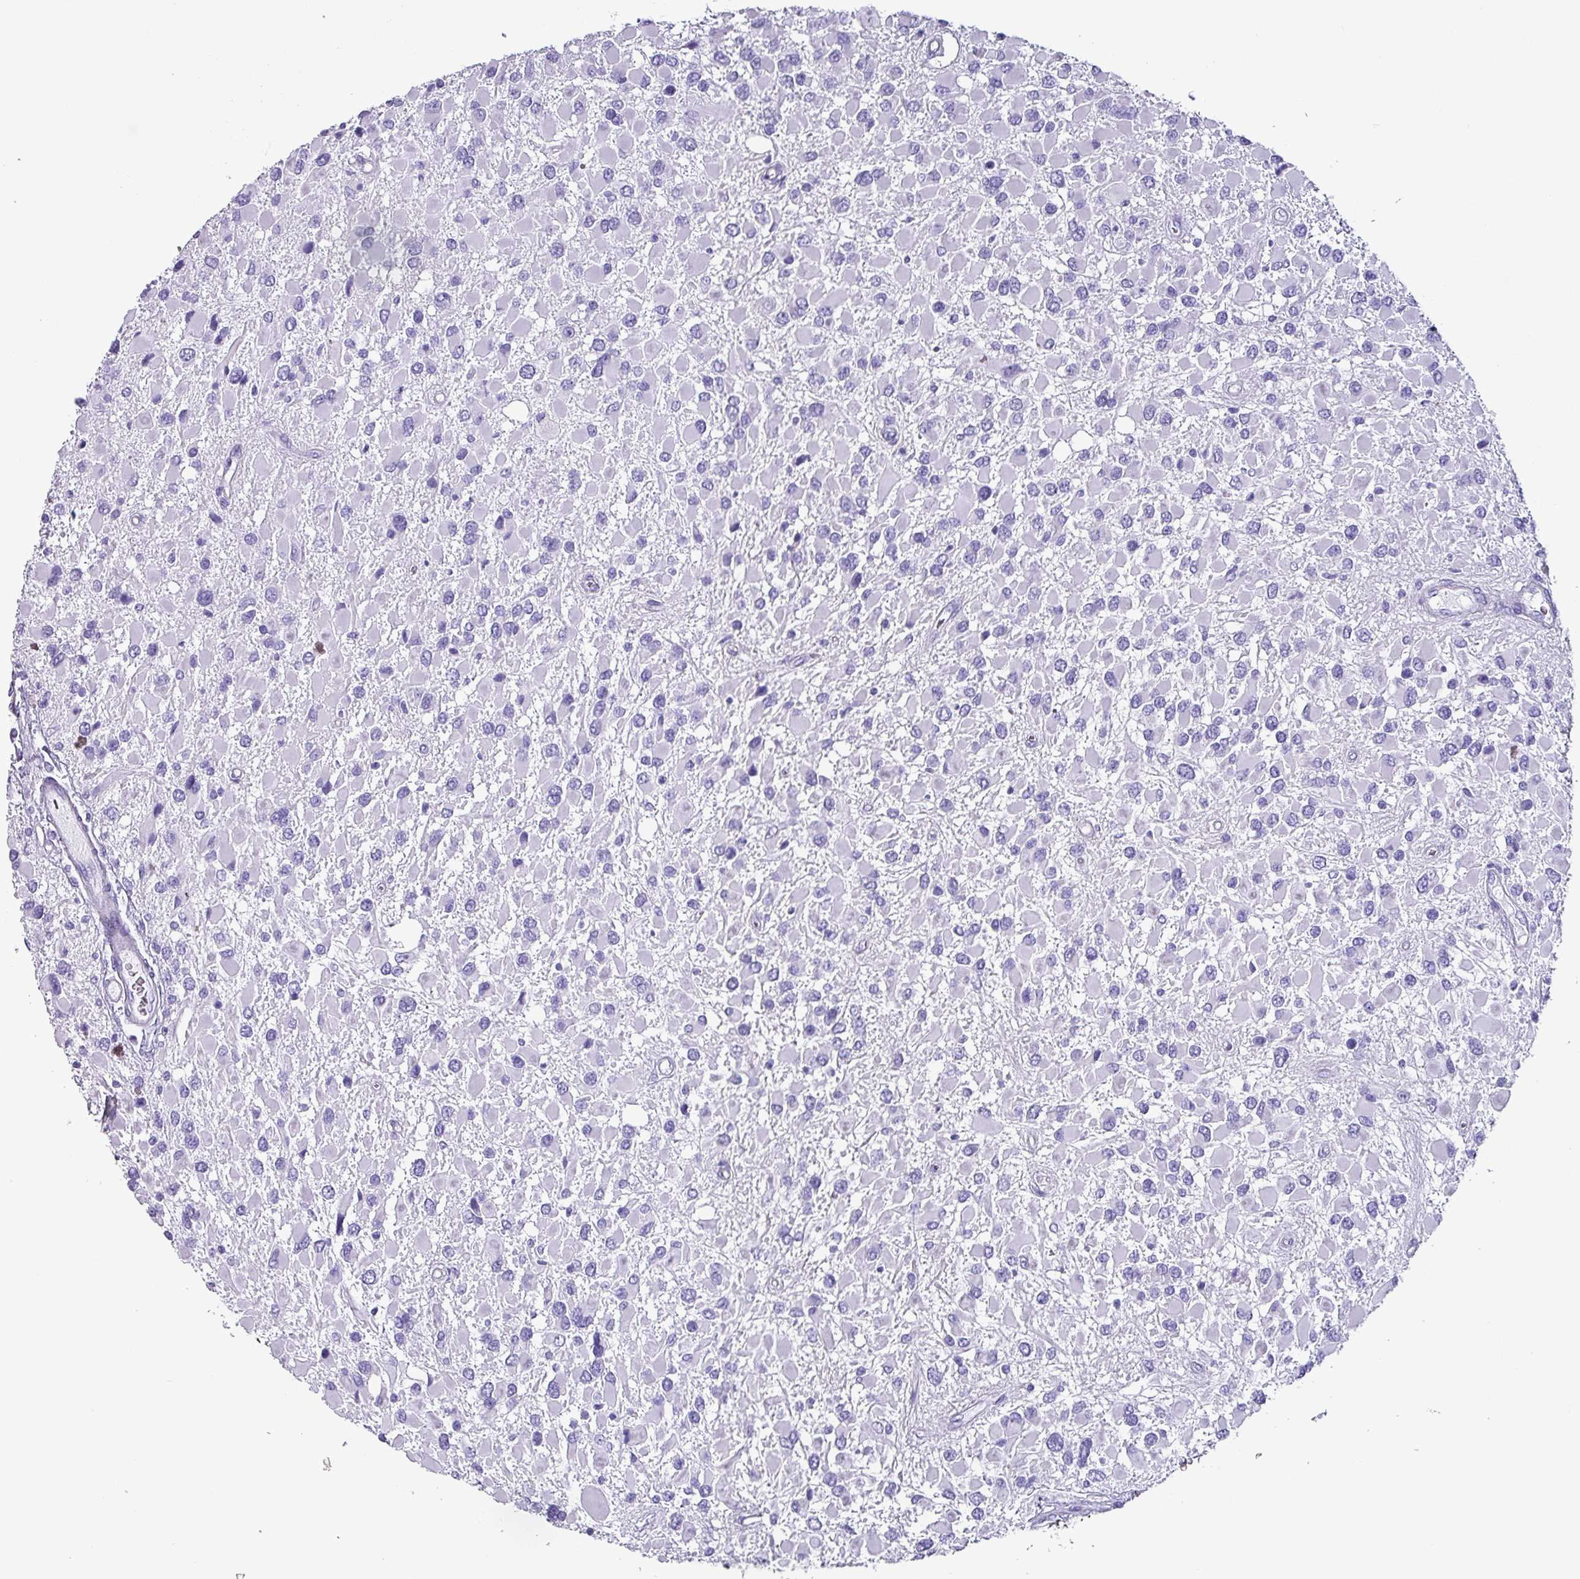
{"staining": {"intensity": "negative", "quantity": "none", "location": "none"}, "tissue": "glioma", "cell_type": "Tumor cells", "image_type": "cancer", "snomed": [{"axis": "morphology", "description": "Glioma, malignant, High grade"}, {"axis": "topography", "description": "Brain"}], "caption": "Photomicrograph shows no significant protein staining in tumor cells of high-grade glioma (malignant).", "gene": "KRT6C", "patient": {"sex": "male", "age": 53}}